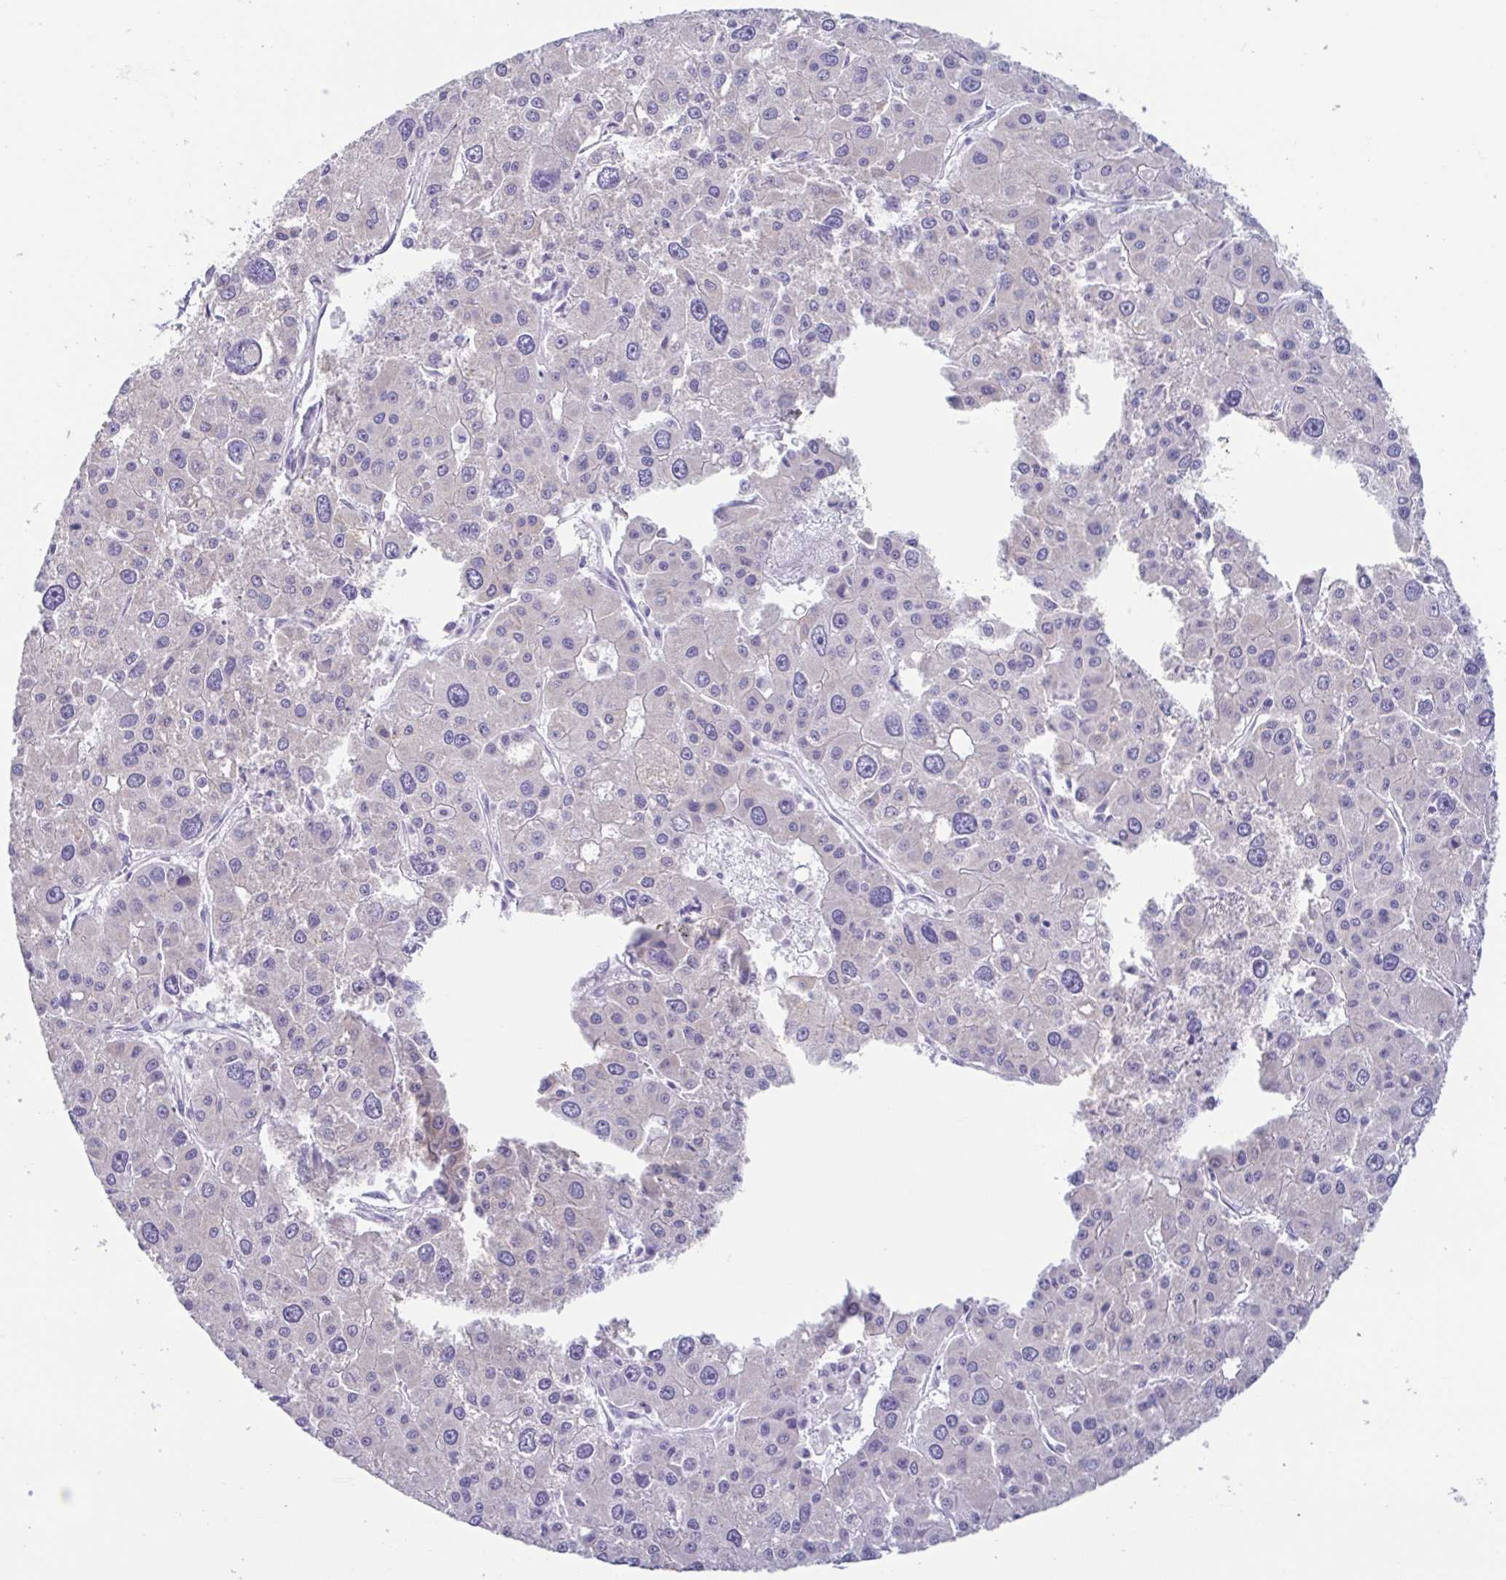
{"staining": {"intensity": "weak", "quantity": "<25%", "location": "cytoplasmic/membranous"}, "tissue": "liver cancer", "cell_type": "Tumor cells", "image_type": "cancer", "snomed": [{"axis": "morphology", "description": "Carcinoma, Hepatocellular, NOS"}, {"axis": "topography", "description": "Liver"}], "caption": "Immunohistochemical staining of human liver cancer (hepatocellular carcinoma) shows no significant positivity in tumor cells.", "gene": "RDH11", "patient": {"sex": "male", "age": 73}}